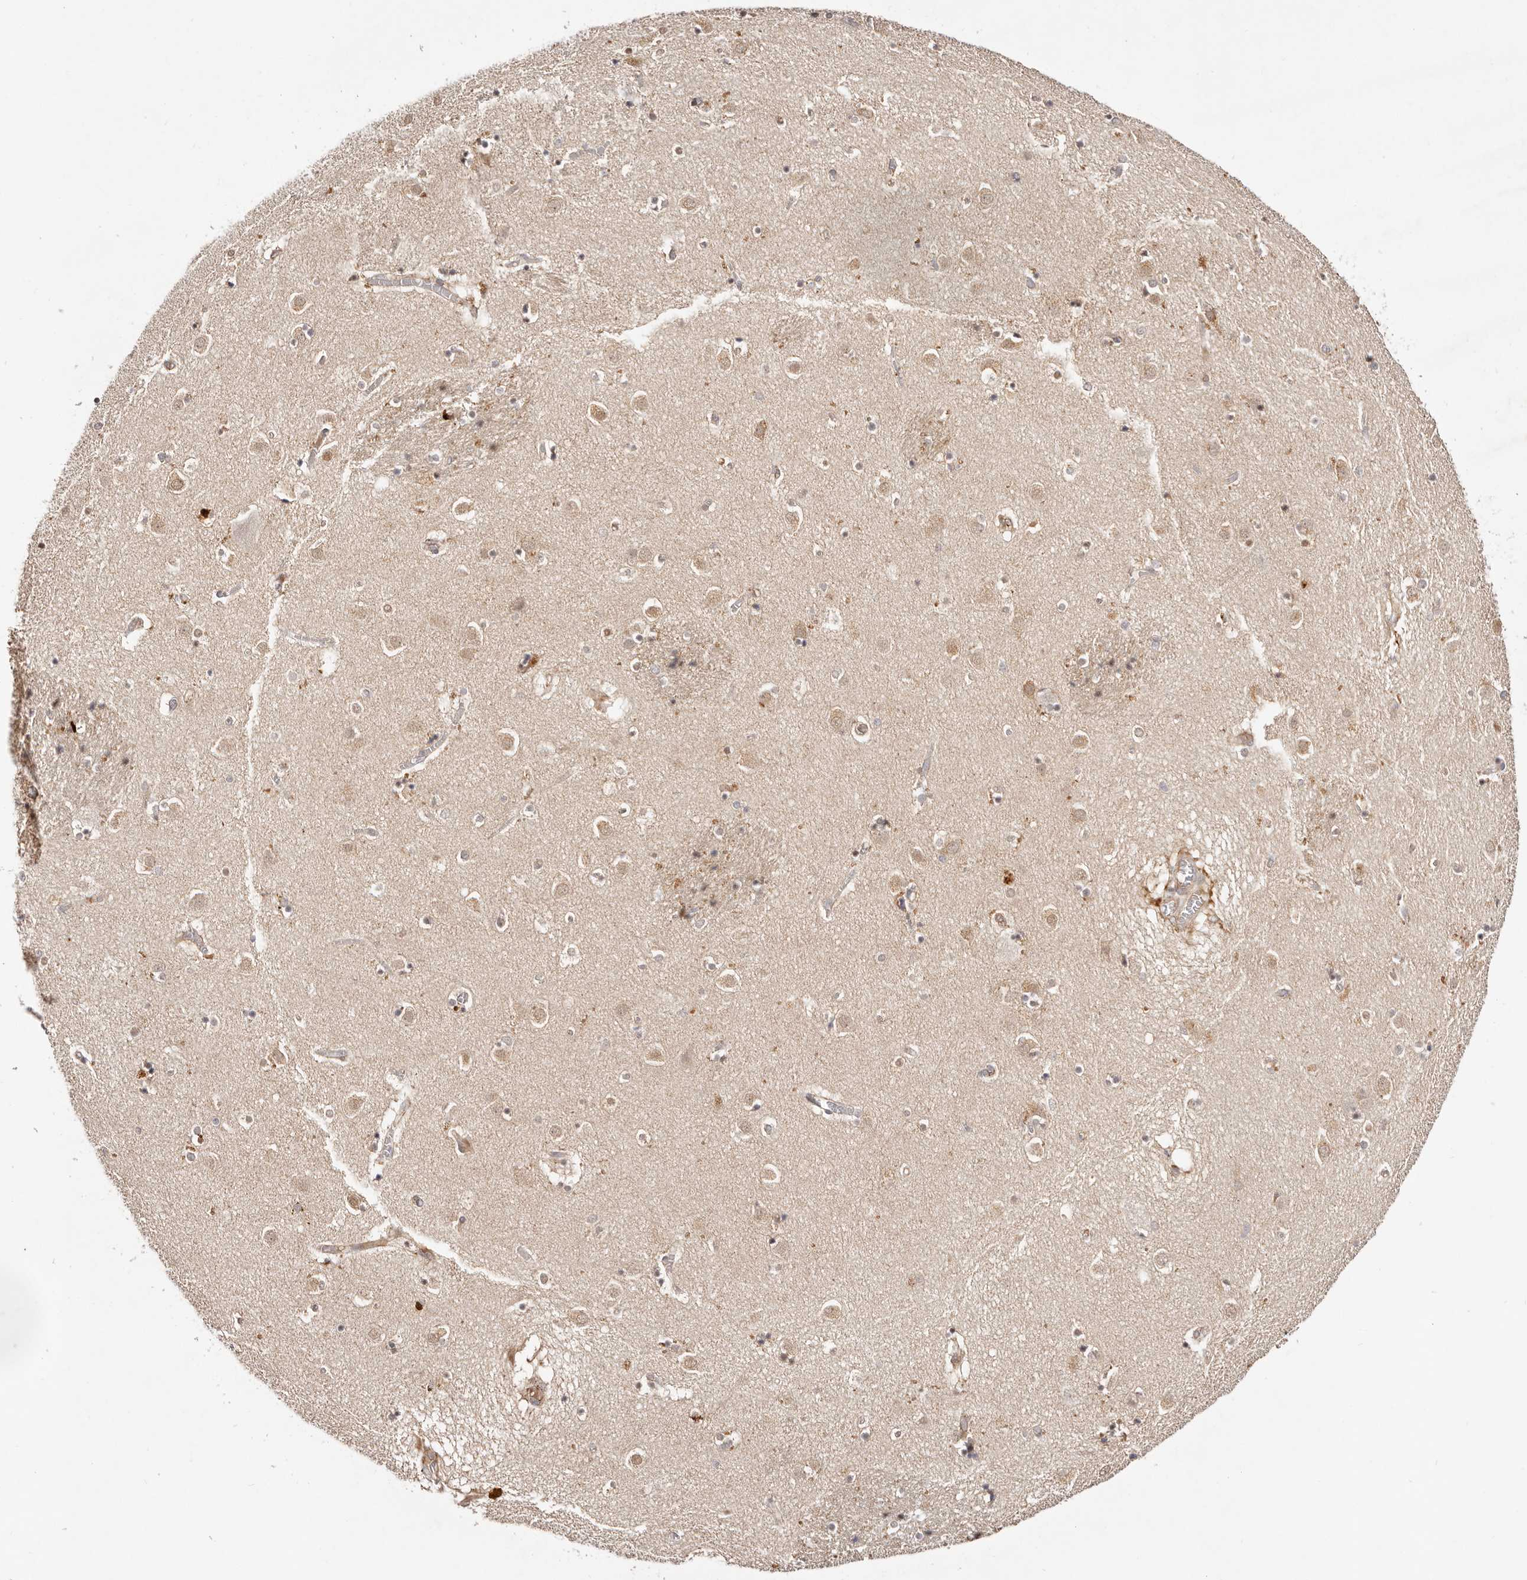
{"staining": {"intensity": "weak", "quantity": "<25%", "location": "cytoplasmic/membranous"}, "tissue": "caudate", "cell_type": "Glial cells", "image_type": "normal", "snomed": [{"axis": "morphology", "description": "Normal tissue, NOS"}, {"axis": "topography", "description": "Lateral ventricle wall"}], "caption": "Caudate stained for a protein using immunohistochemistry reveals no staining glial cells.", "gene": "BCL2L15", "patient": {"sex": "male", "age": 70}}